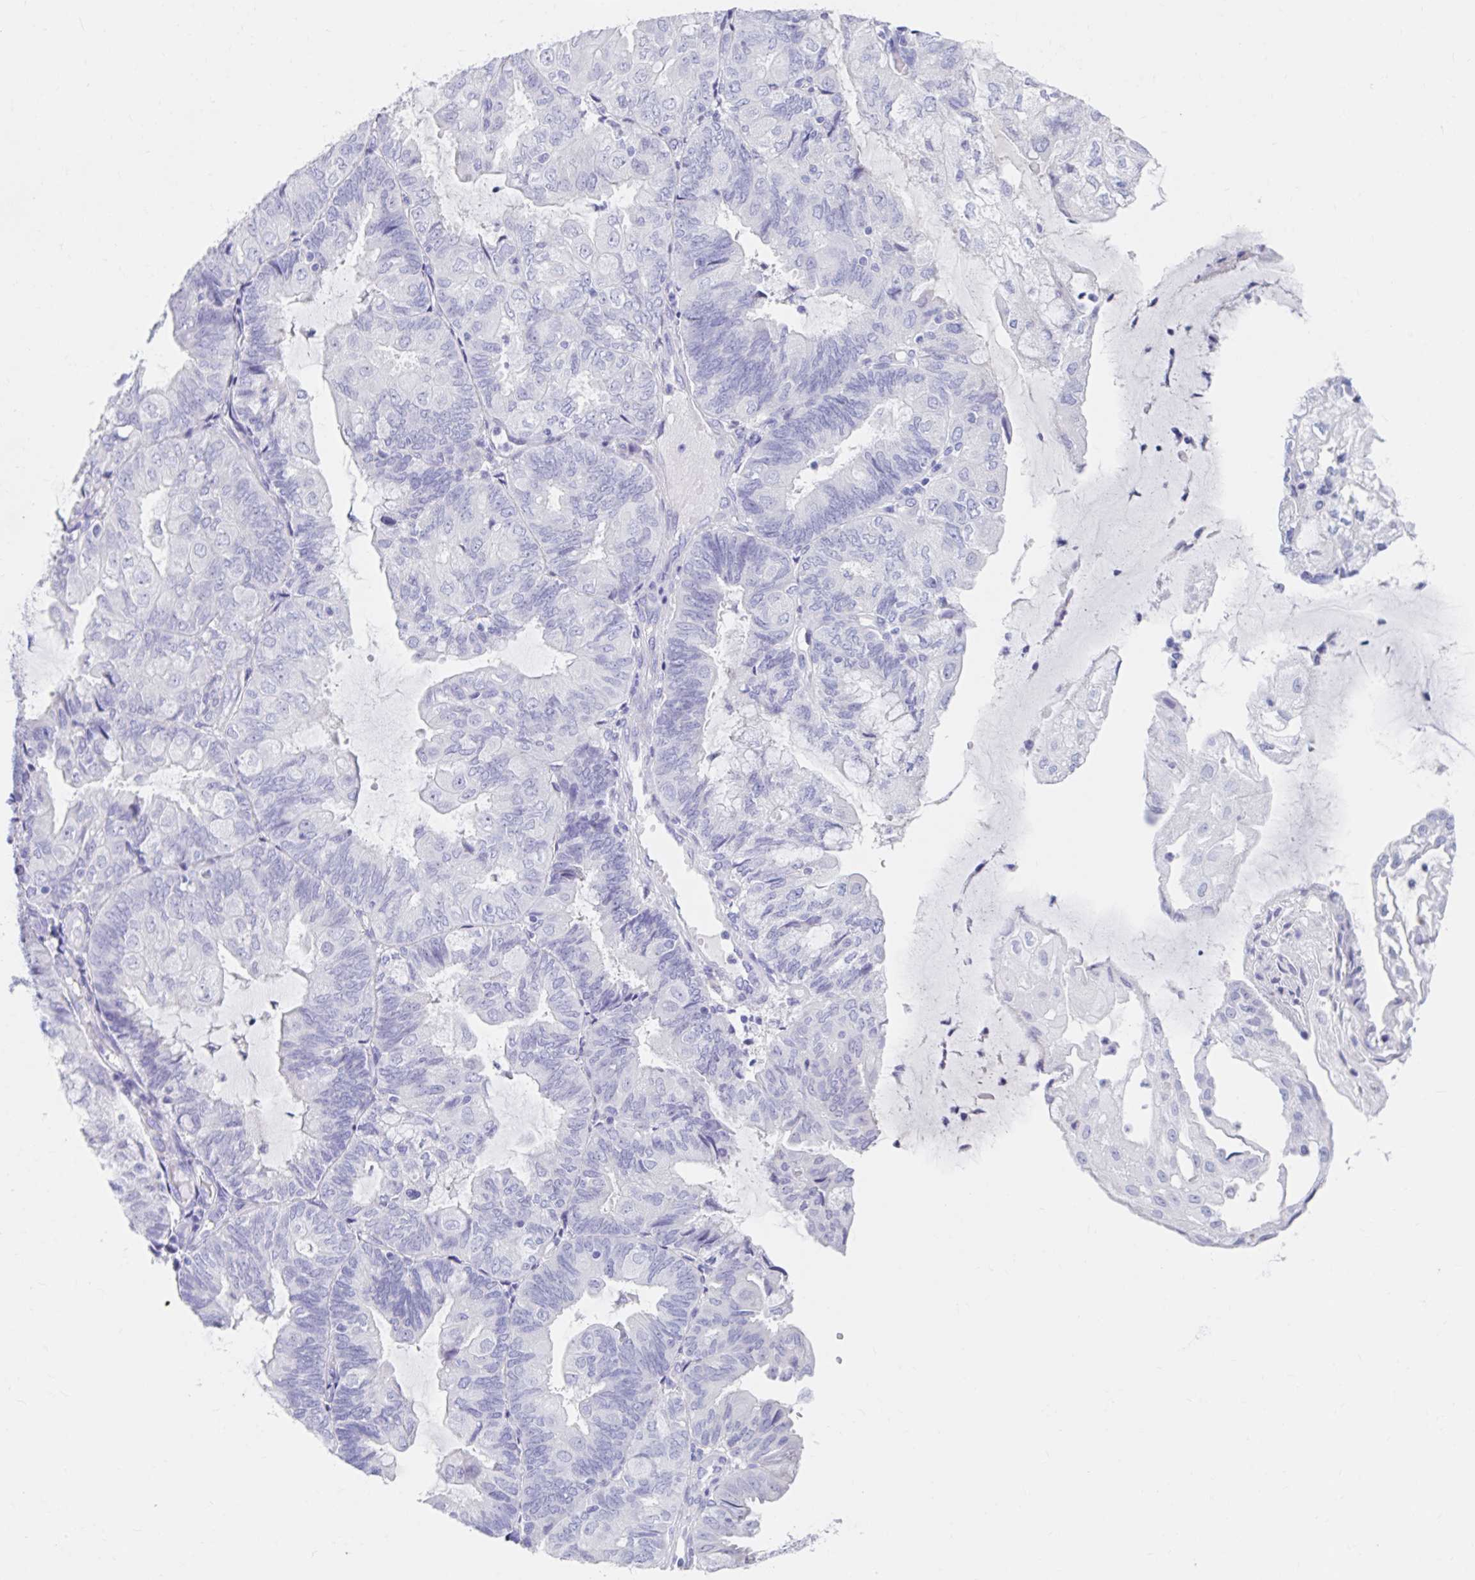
{"staining": {"intensity": "negative", "quantity": "none", "location": "none"}, "tissue": "endometrial cancer", "cell_type": "Tumor cells", "image_type": "cancer", "snomed": [{"axis": "morphology", "description": "Adenocarcinoma, NOS"}, {"axis": "topography", "description": "Endometrium"}], "caption": "DAB (3,3'-diaminobenzidine) immunohistochemical staining of human endometrial adenocarcinoma shows no significant positivity in tumor cells.", "gene": "DPEP3", "patient": {"sex": "female", "age": 81}}